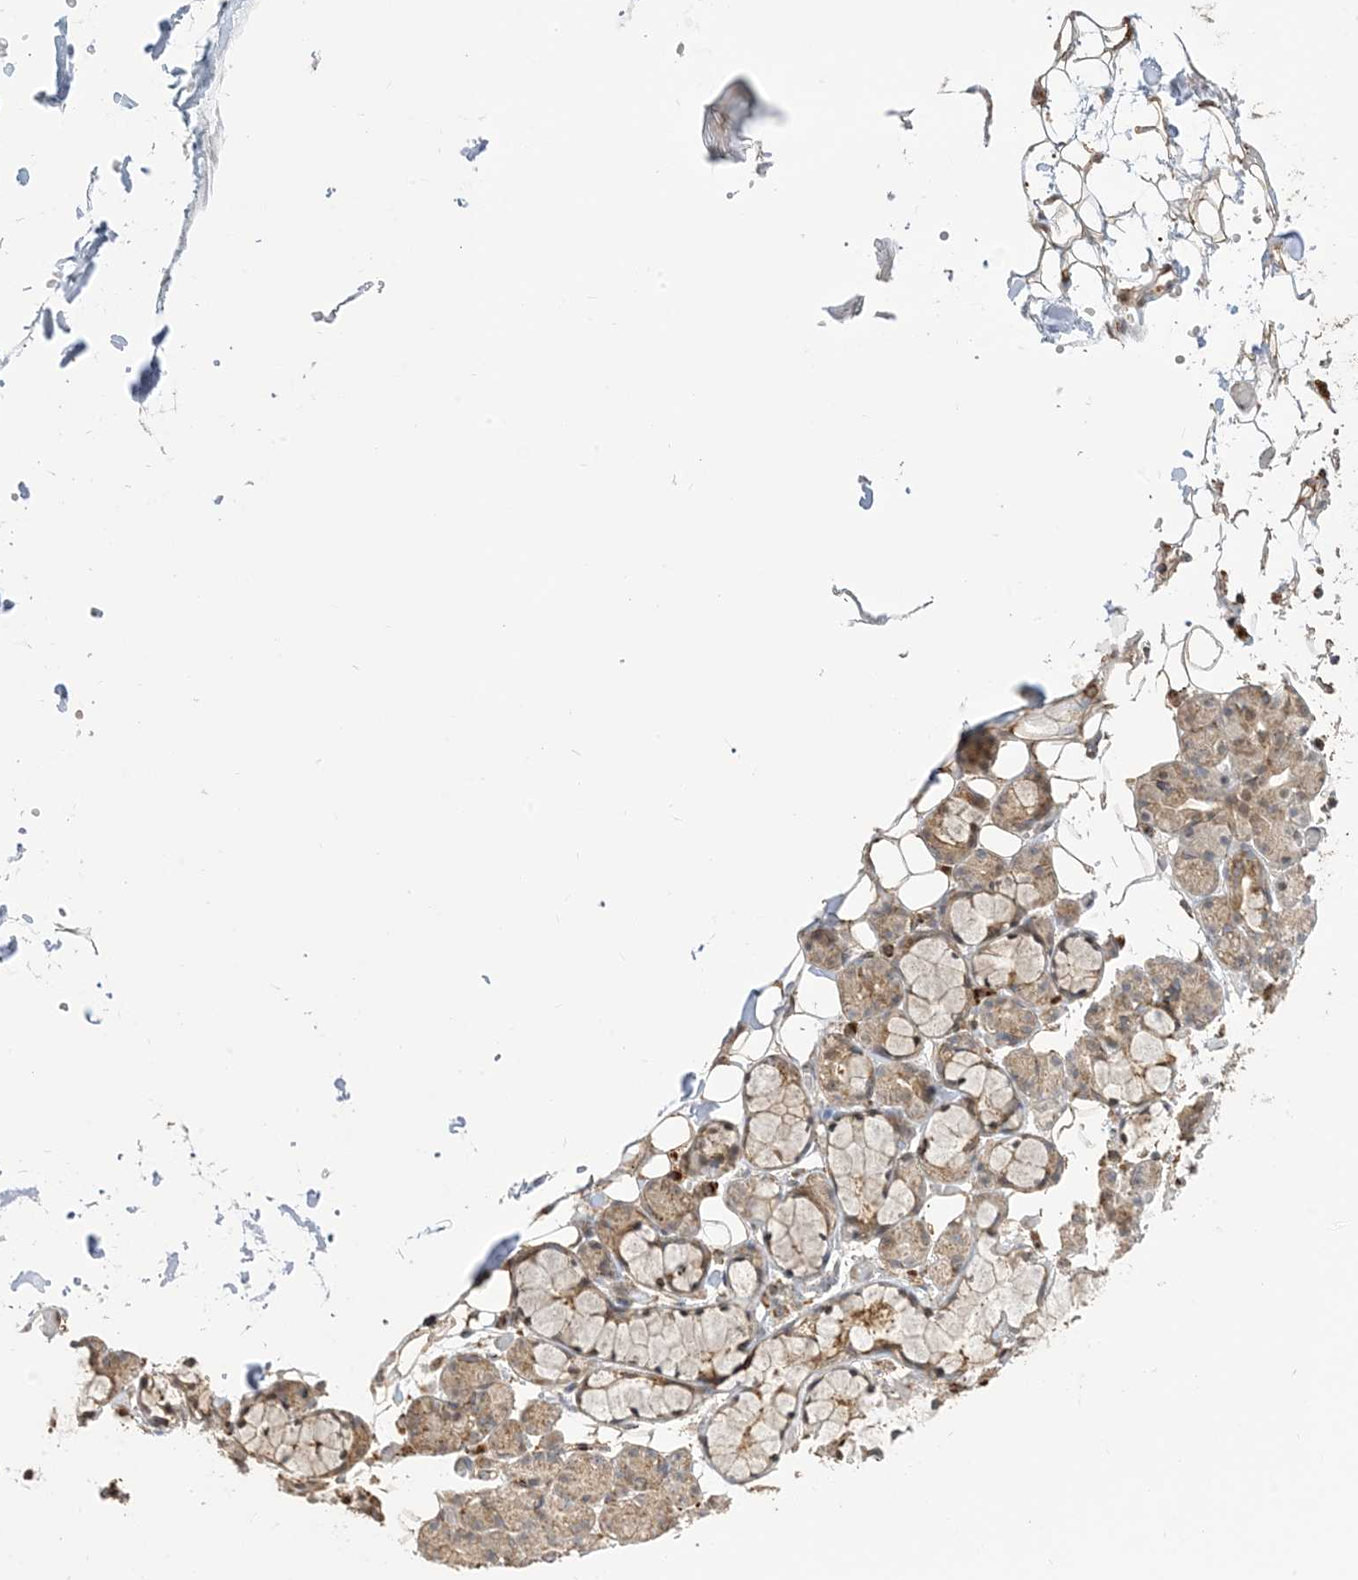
{"staining": {"intensity": "moderate", "quantity": "25%-75%", "location": "cytoplasmic/membranous"}, "tissue": "salivary gland", "cell_type": "Glandular cells", "image_type": "normal", "snomed": [{"axis": "morphology", "description": "Normal tissue, NOS"}, {"axis": "topography", "description": "Salivary gland"}], "caption": "Glandular cells show medium levels of moderate cytoplasmic/membranous expression in about 25%-75% of cells in unremarkable salivary gland. The staining was performed using DAB to visualize the protein expression in brown, while the nuclei were stained in blue with hematoxylin (Magnification: 20x).", "gene": "MAPKBP1", "patient": {"sex": "male", "age": 63}}